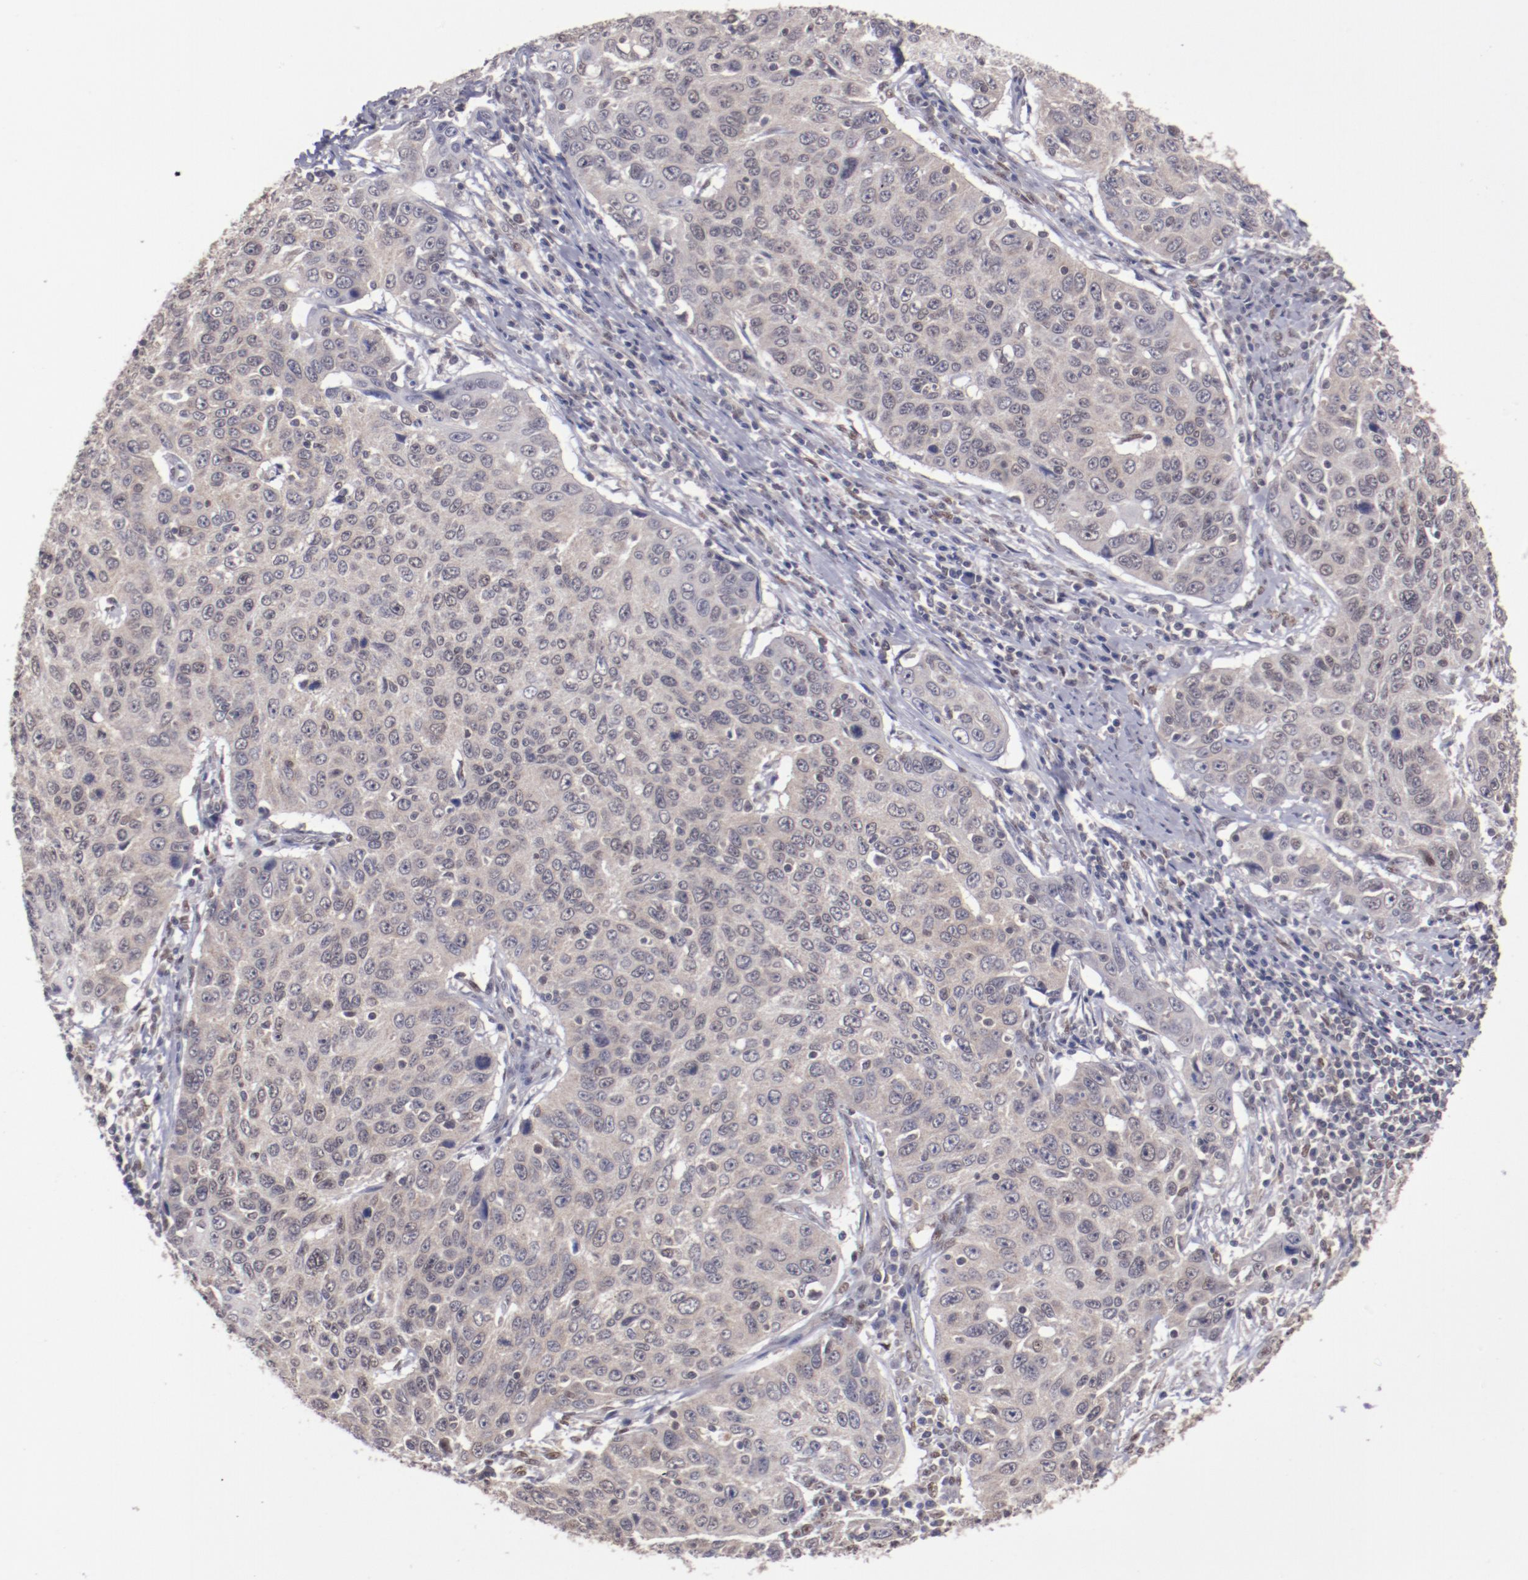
{"staining": {"intensity": "negative", "quantity": "none", "location": "none"}, "tissue": "cervical cancer", "cell_type": "Tumor cells", "image_type": "cancer", "snomed": [{"axis": "morphology", "description": "Squamous cell carcinoma, NOS"}, {"axis": "topography", "description": "Cervix"}], "caption": "A micrograph of cervical cancer stained for a protein reveals no brown staining in tumor cells. (Brightfield microscopy of DAB (3,3'-diaminobenzidine) immunohistochemistry (IHC) at high magnification).", "gene": "ARNT", "patient": {"sex": "female", "age": 53}}